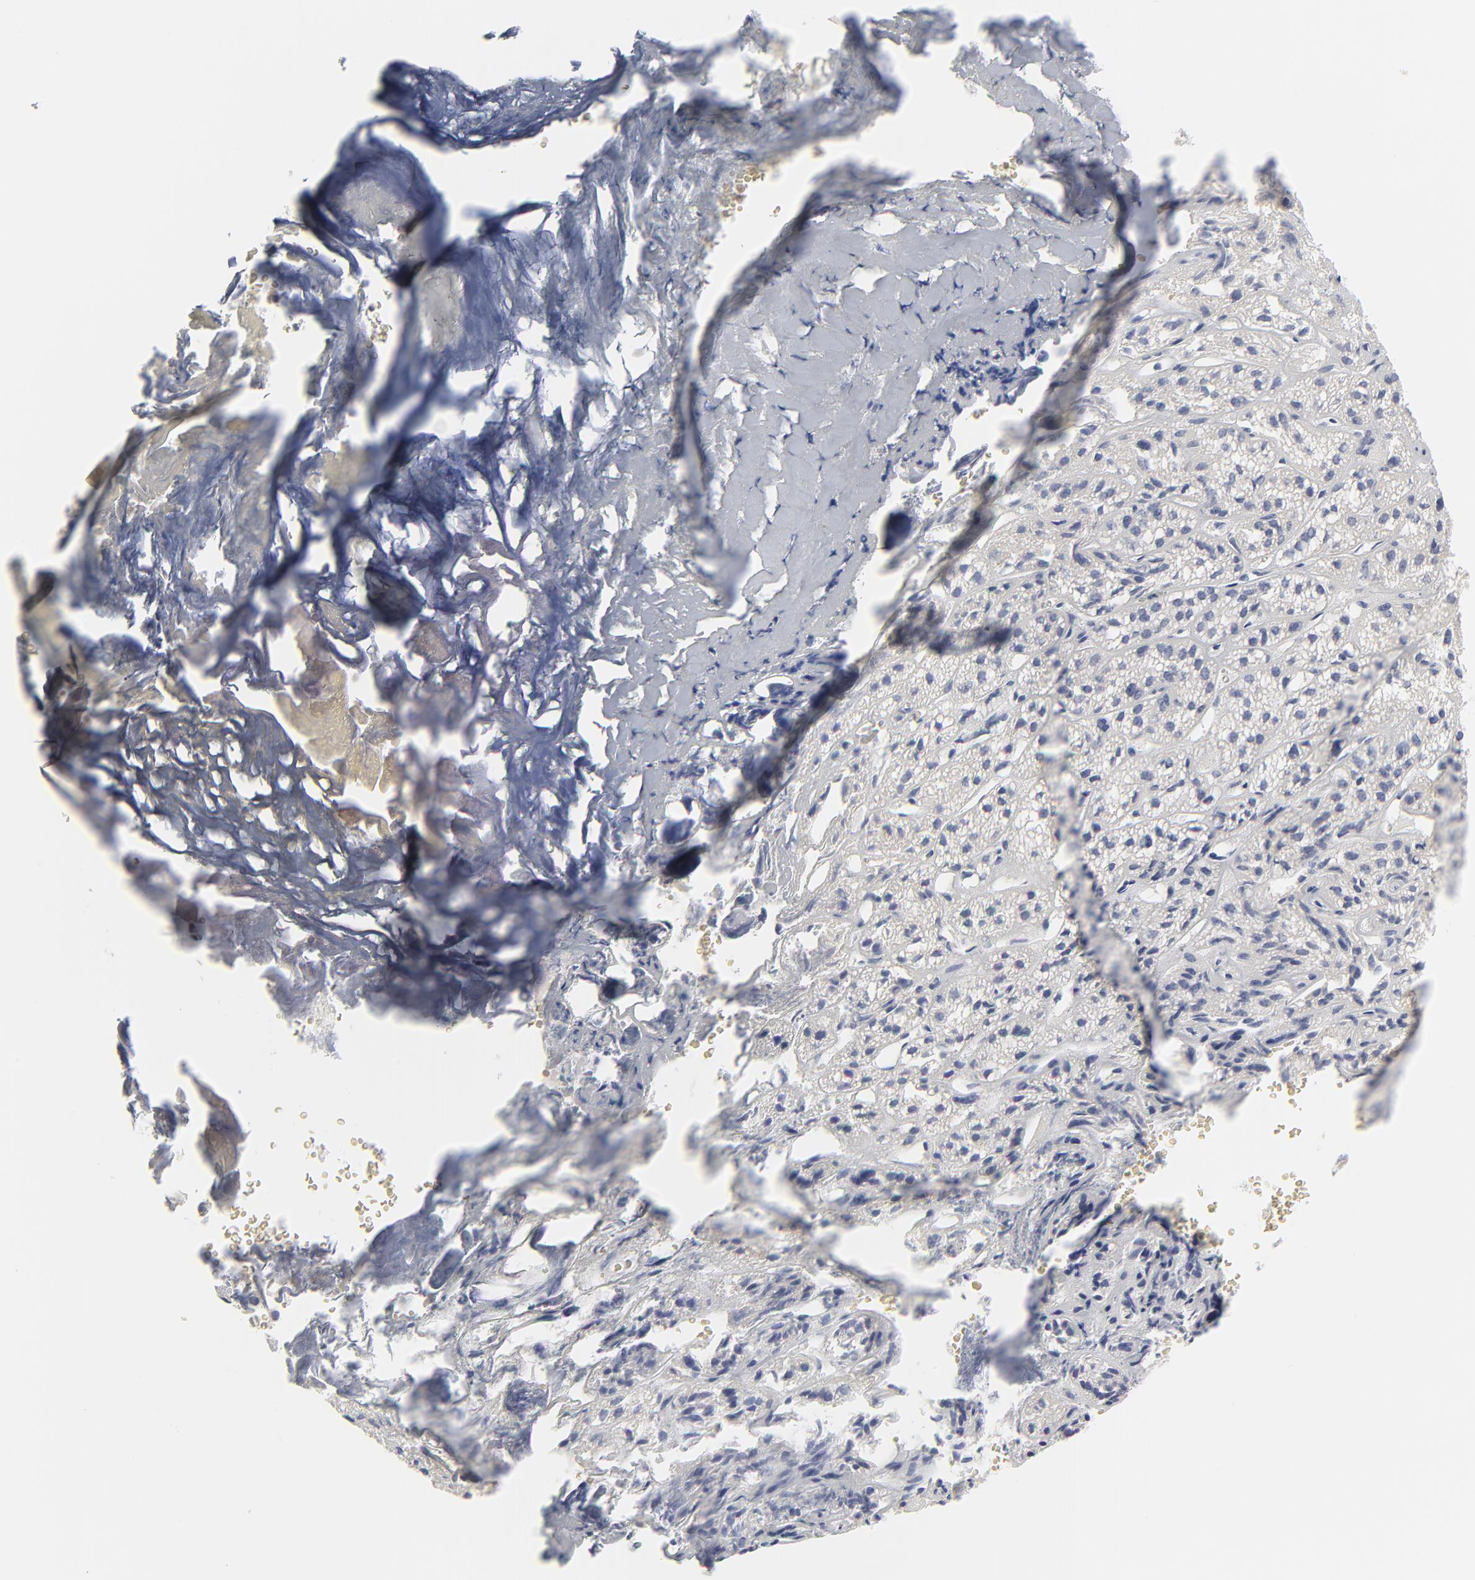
{"staining": {"intensity": "weak", "quantity": "25%-75%", "location": "cytoplasmic/membranous"}, "tissue": "adrenal gland", "cell_type": "Glandular cells", "image_type": "normal", "snomed": [{"axis": "morphology", "description": "Normal tissue, NOS"}, {"axis": "topography", "description": "Adrenal gland"}], "caption": "Immunohistochemical staining of benign human adrenal gland displays 25%-75% levels of weak cytoplasmic/membranous protein positivity in approximately 25%-75% of glandular cells.", "gene": "TRIM22", "patient": {"sex": "female", "age": 71}}